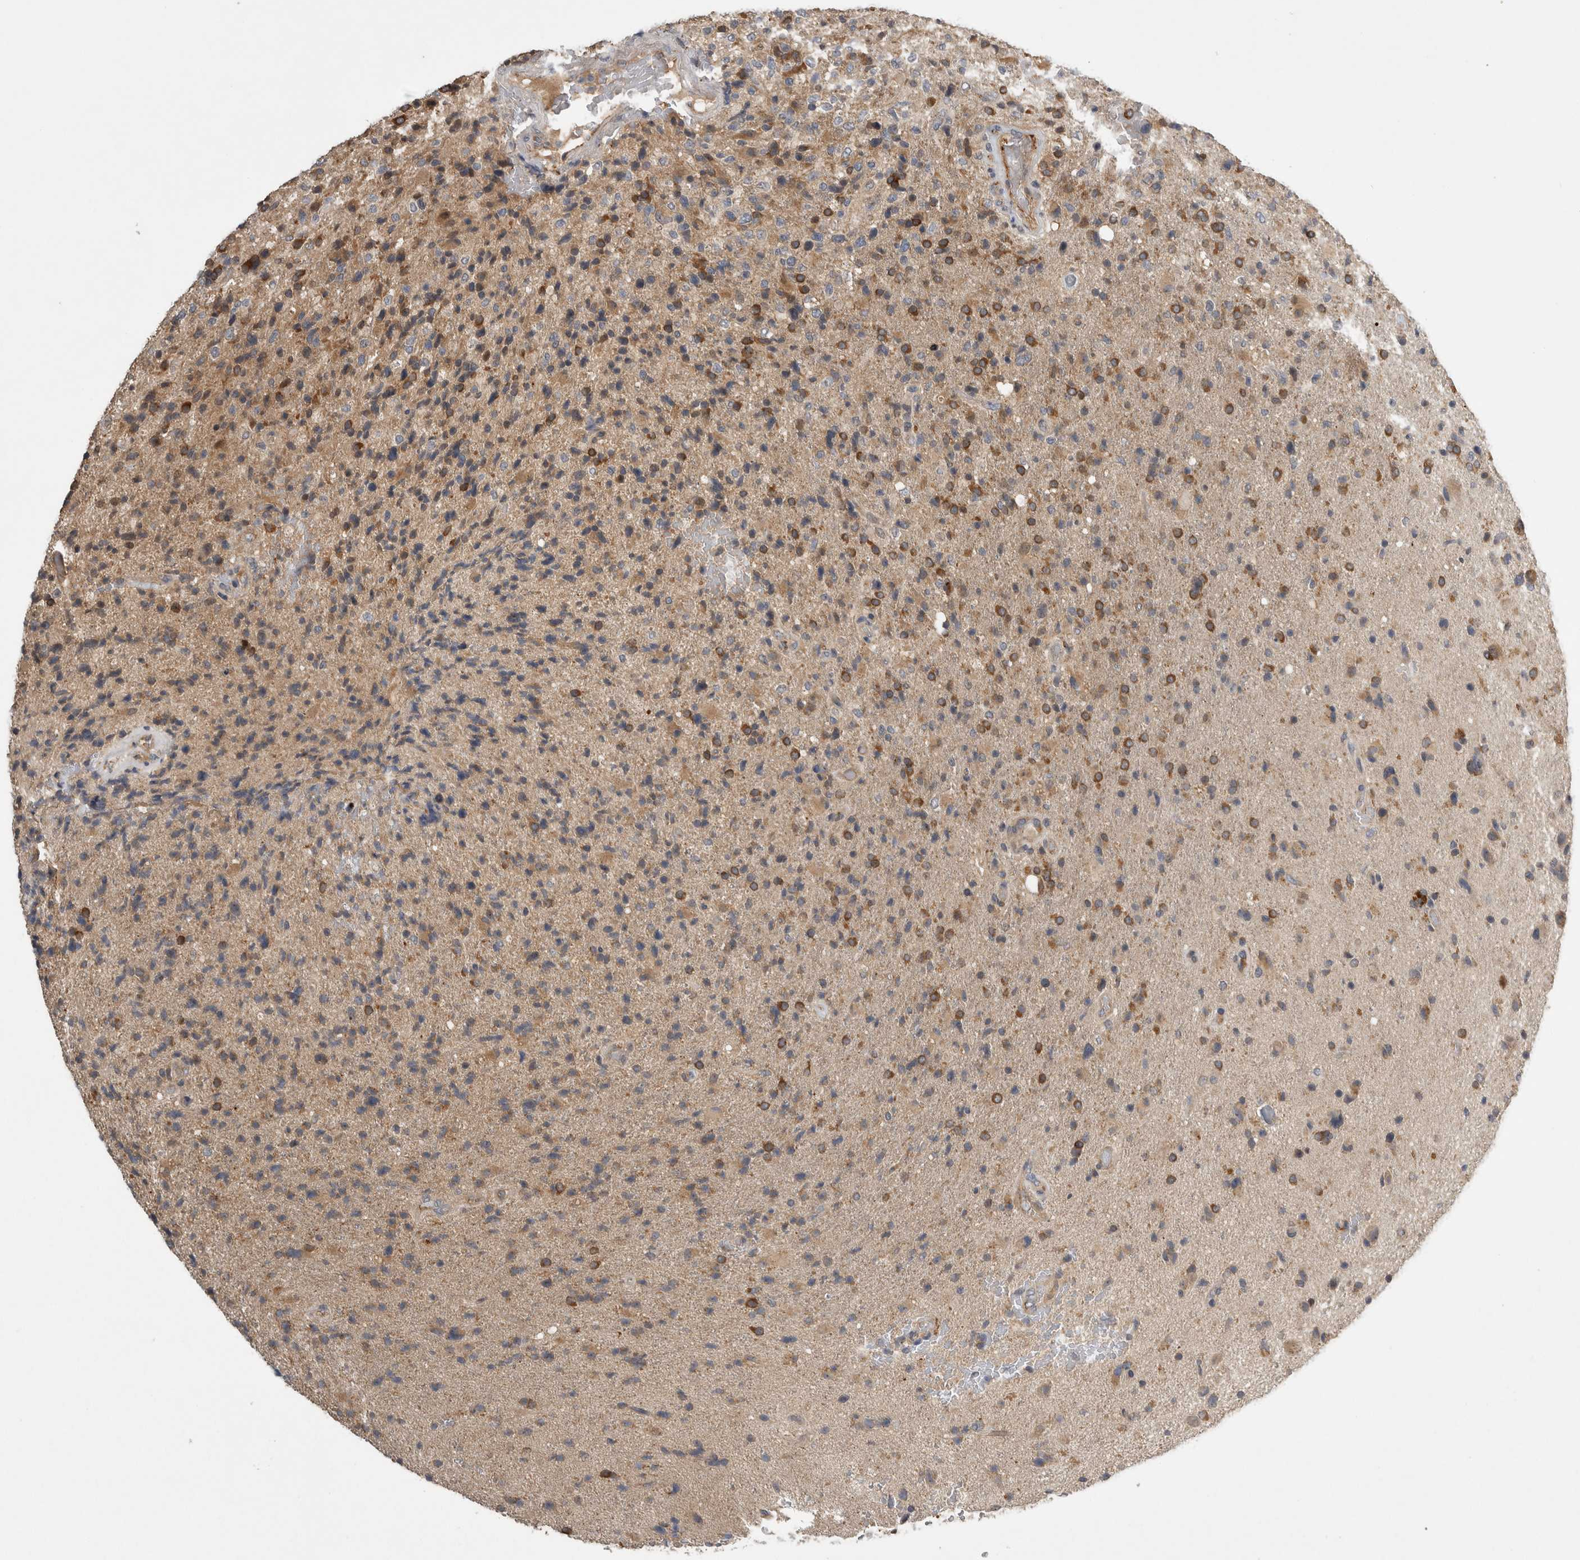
{"staining": {"intensity": "moderate", "quantity": ">75%", "location": "cytoplasmic/membranous"}, "tissue": "glioma", "cell_type": "Tumor cells", "image_type": "cancer", "snomed": [{"axis": "morphology", "description": "Glioma, malignant, High grade"}, {"axis": "topography", "description": "Brain"}], "caption": "Brown immunohistochemical staining in human glioma exhibits moderate cytoplasmic/membranous staining in approximately >75% of tumor cells. The staining is performed using DAB brown chromogen to label protein expression. The nuclei are counter-stained blue using hematoxylin.", "gene": "TRMT61B", "patient": {"sex": "male", "age": 72}}